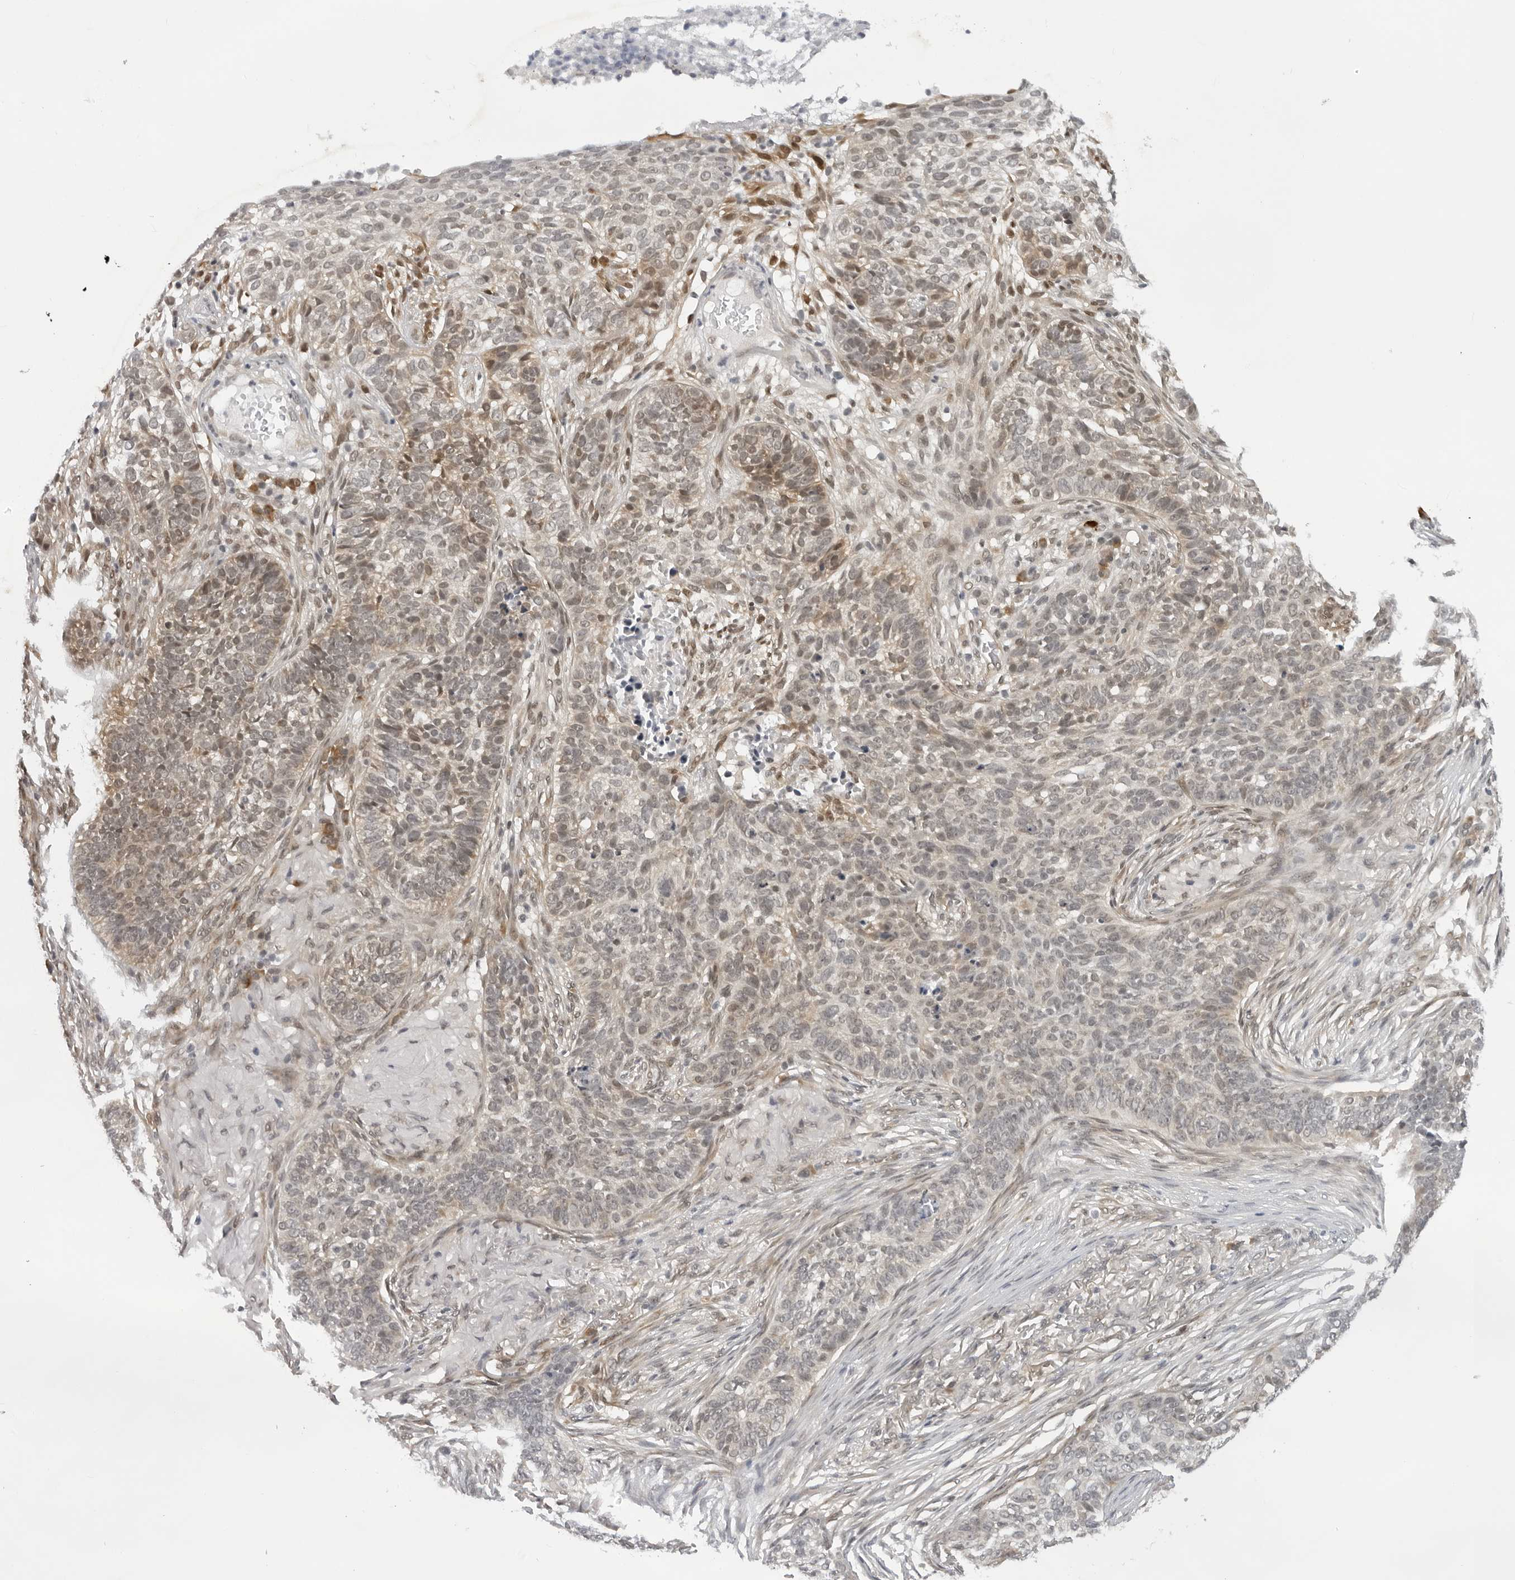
{"staining": {"intensity": "negative", "quantity": "none", "location": "none"}, "tissue": "skin cancer", "cell_type": "Tumor cells", "image_type": "cancer", "snomed": [{"axis": "morphology", "description": "Basal cell carcinoma"}, {"axis": "topography", "description": "Skin"}], "caption": "Micrograph shows no significant protein expression in tumor cells of skin cancer.", "gene": "CASP7", "patient": {"sex": "male", "age": 85}}